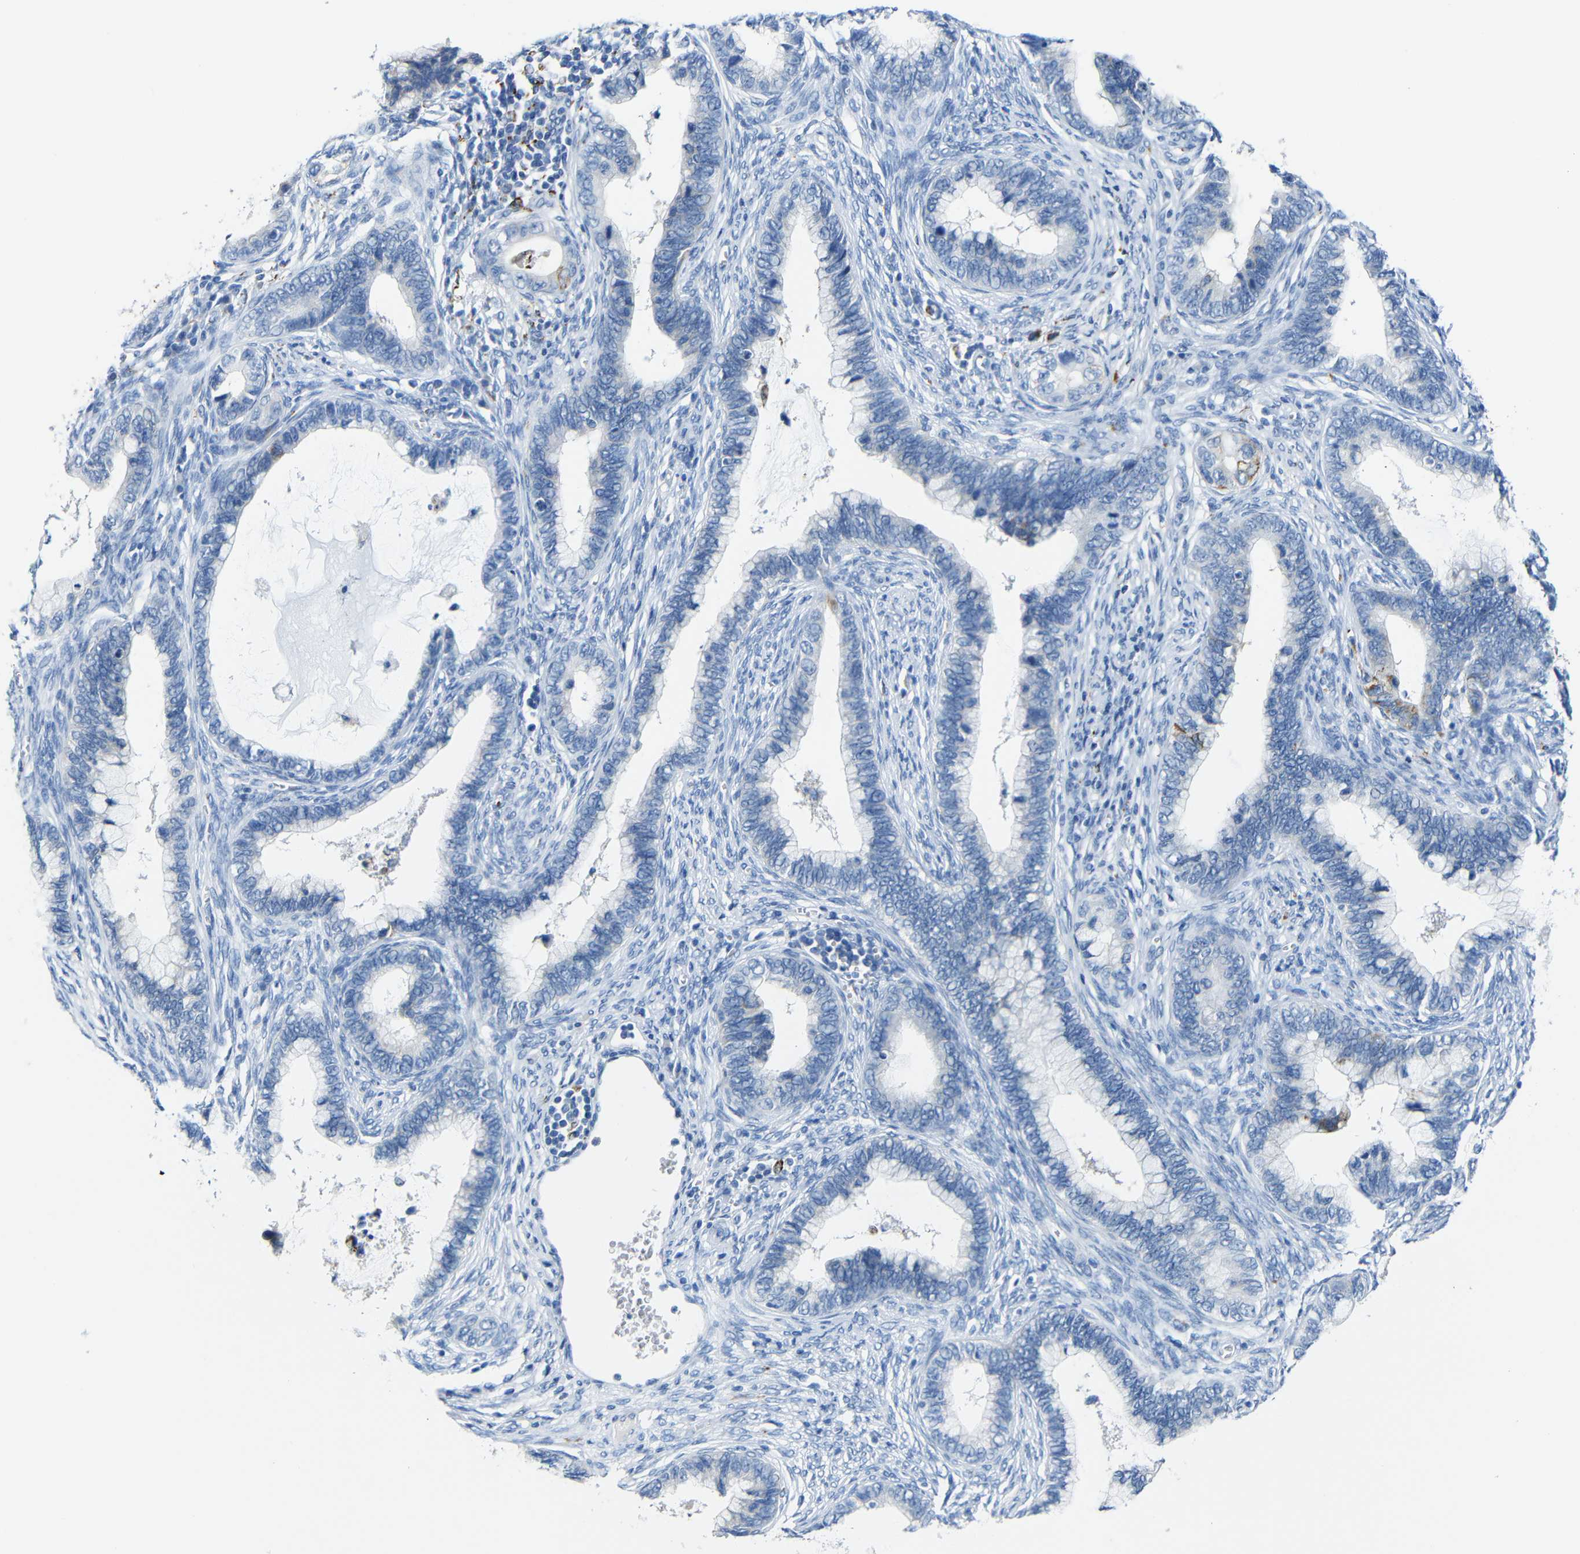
{"staining": {"intensity": "negative", "quantity": "none", "location": "none"}, "tissue": "cervical cancer", "cell_type": "Tumor cells", "image_type": "cancer", "snomed": [{"axis": "morphology", "description": "Adenocarcinoma, NOS"}, {"axis": "topography", "description": "Cervix"}], "caption": "There is no significant positivity in tumor cells of cervical adenocarcinoma. Brightfield microscopy of immunohistochemistry (IHC) stained with DAB (brown) and hematoxylin (blue), captured at high magnification.", "gene": "C15orf48", "patient": {"sex": "female", "age": 44}}